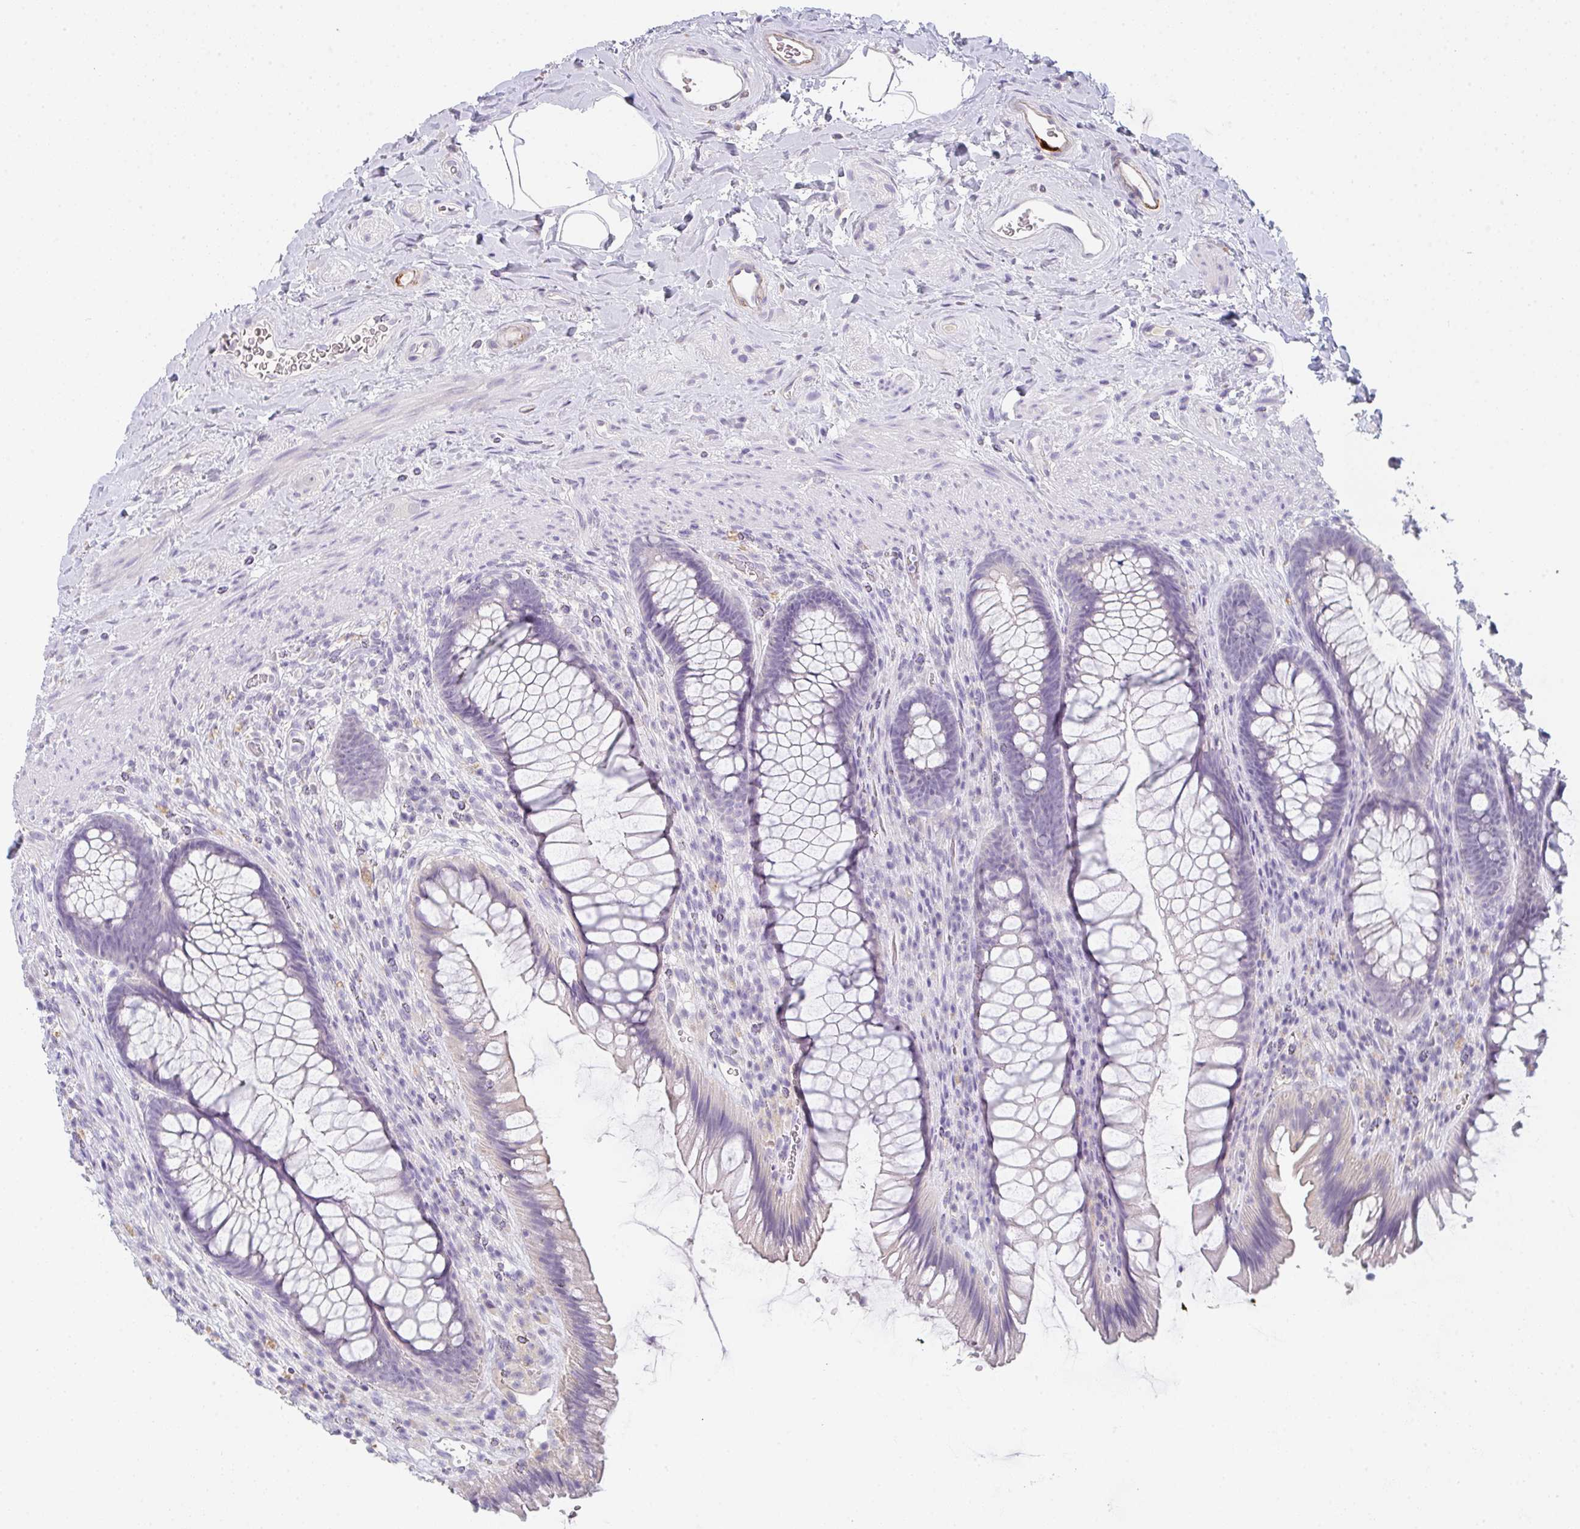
{"staining": {"intensity": "negative", "quantity": "none", "location": "none"}, "tissue": "rectum", "cell_type": "Glandular cells", "image_type": "normal", "snomed": [{"axis": "morphology", "description": "Normal tissue, NOS"}, {"axis": "topography", "description": "Rectum"}], "caption": "Normal rectum was stained to show a protein in brown. There is no significant positivity in glandular cells. (DAB (3,3'-diaminobenzidine) IHC visualized using brightfield microscopy, high magnification).", "gene": "C1QTNF8", "patient": {"sex": "male", "age": 53}}